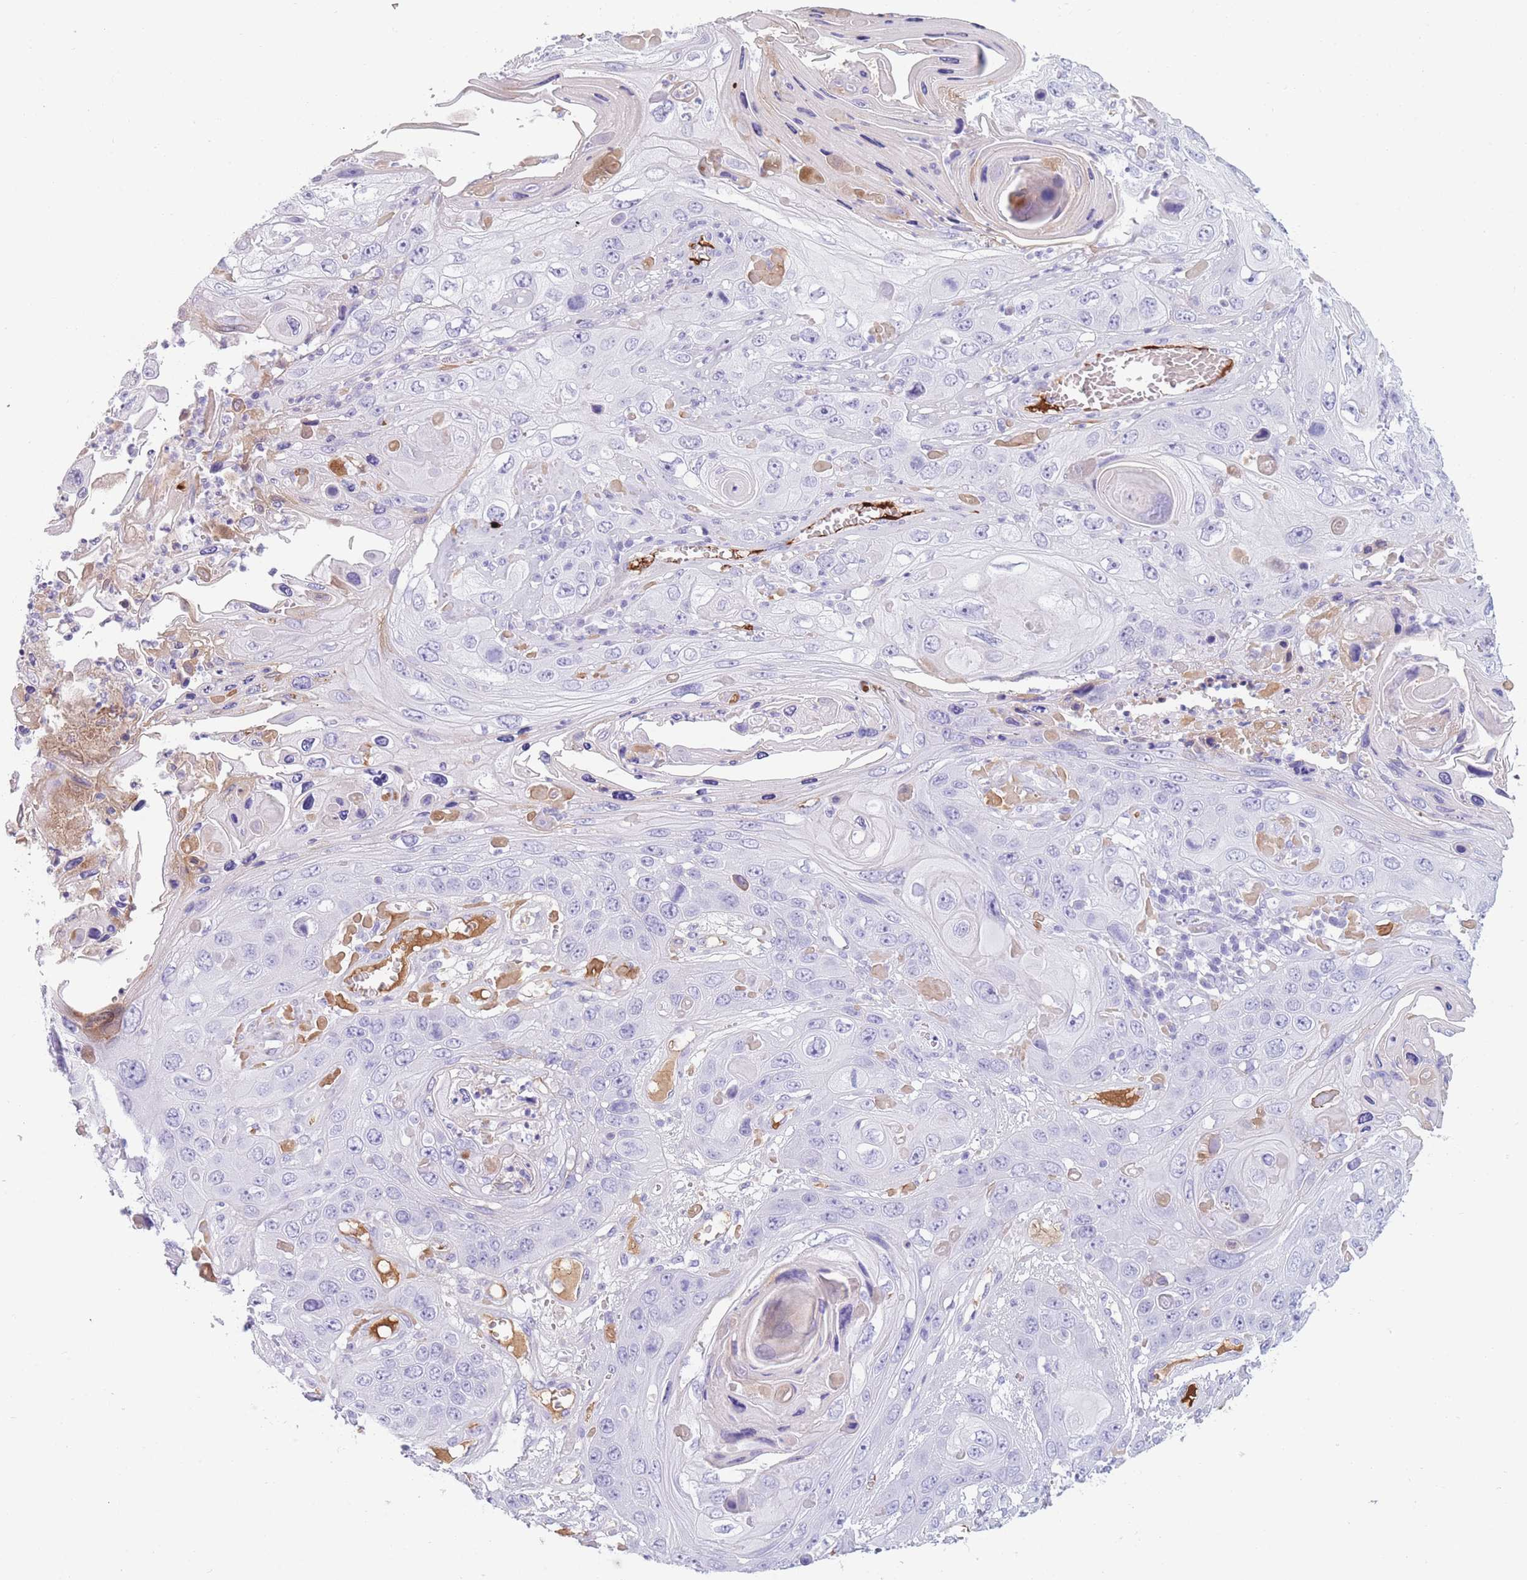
{"staining": {"intensity": "negative", "quantity": "none", "location": "none"}, "tissue": "skin cancer", "cell_type": "Tumor cells", "image_type": "cancer", "snomed": [{"axis": "morphology", "description": "Squamous cell carcinoma, NOS"}, {"axis": "topography", "description": "Skin"}], "caption": "Tumor cells are negative for brown protein staining in skin cancer (squamous cell carcinoma).", "gene": "TNFSF11", "patient": {"sex": "male", "age": 55}}